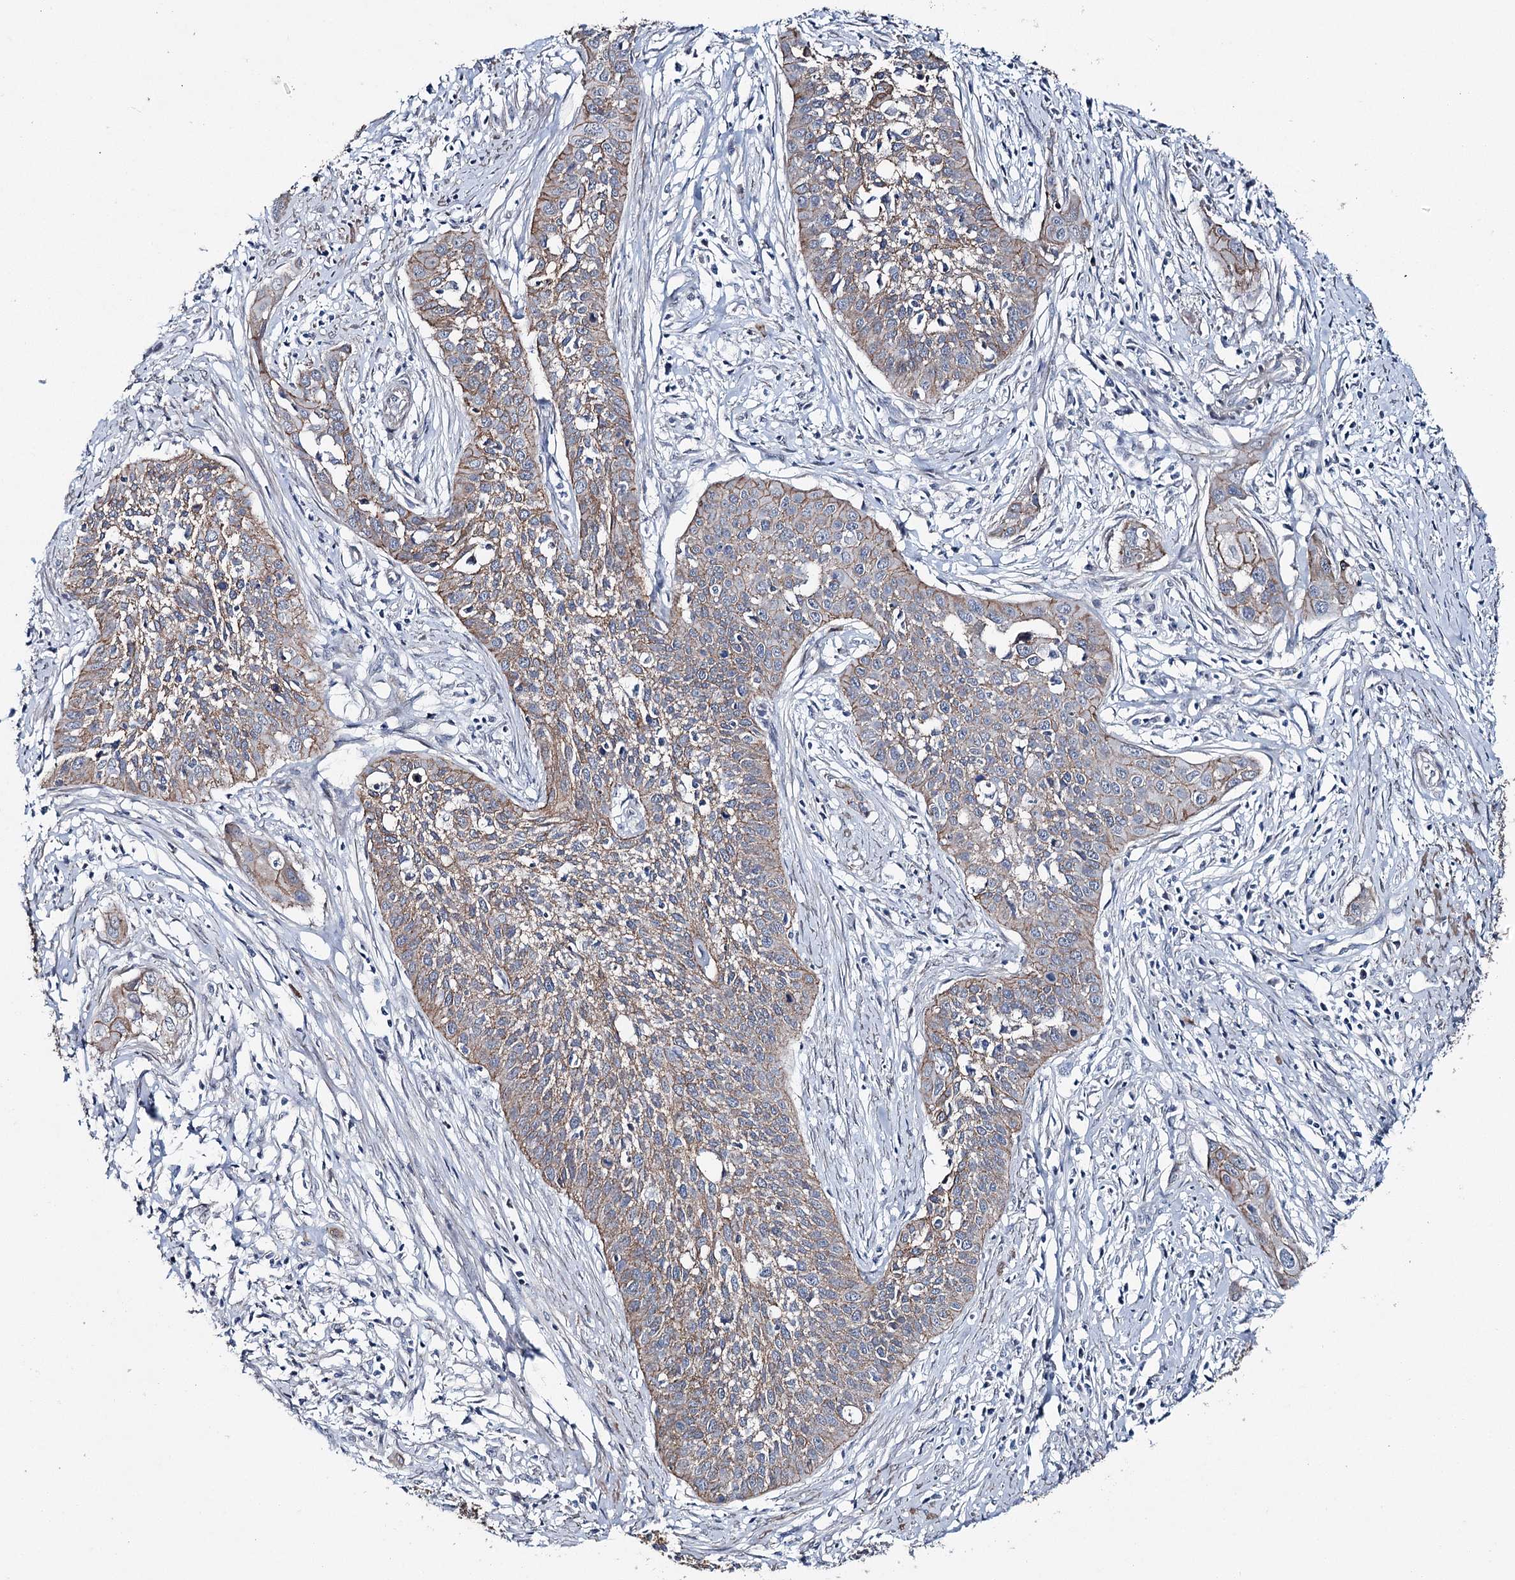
{"staining": {"intensity": "moderate", "quantity": ">75%", "location": "cytoplasmic/membranous"}, "tissue": "cervical cancer", "cell_type": "Tumor cells", "image_type": "cancer", "snomed": [{"axis": "morphology", "description": "Squamous cell carcinoma, NOS"}, {"axis": "topography", "description": "Cervix"}], "caption": "An image of human cervical squamous cell carcinoma stained for a protein displays moderate cytoplasmic/membranous brown staining in tumor cells. (DAB (3,3'-diaminobenzidine) IHC with brightfield microscopy, high magnification).", "gene": "FAM120B", "patient": {"sex": "female", "age": 34}}